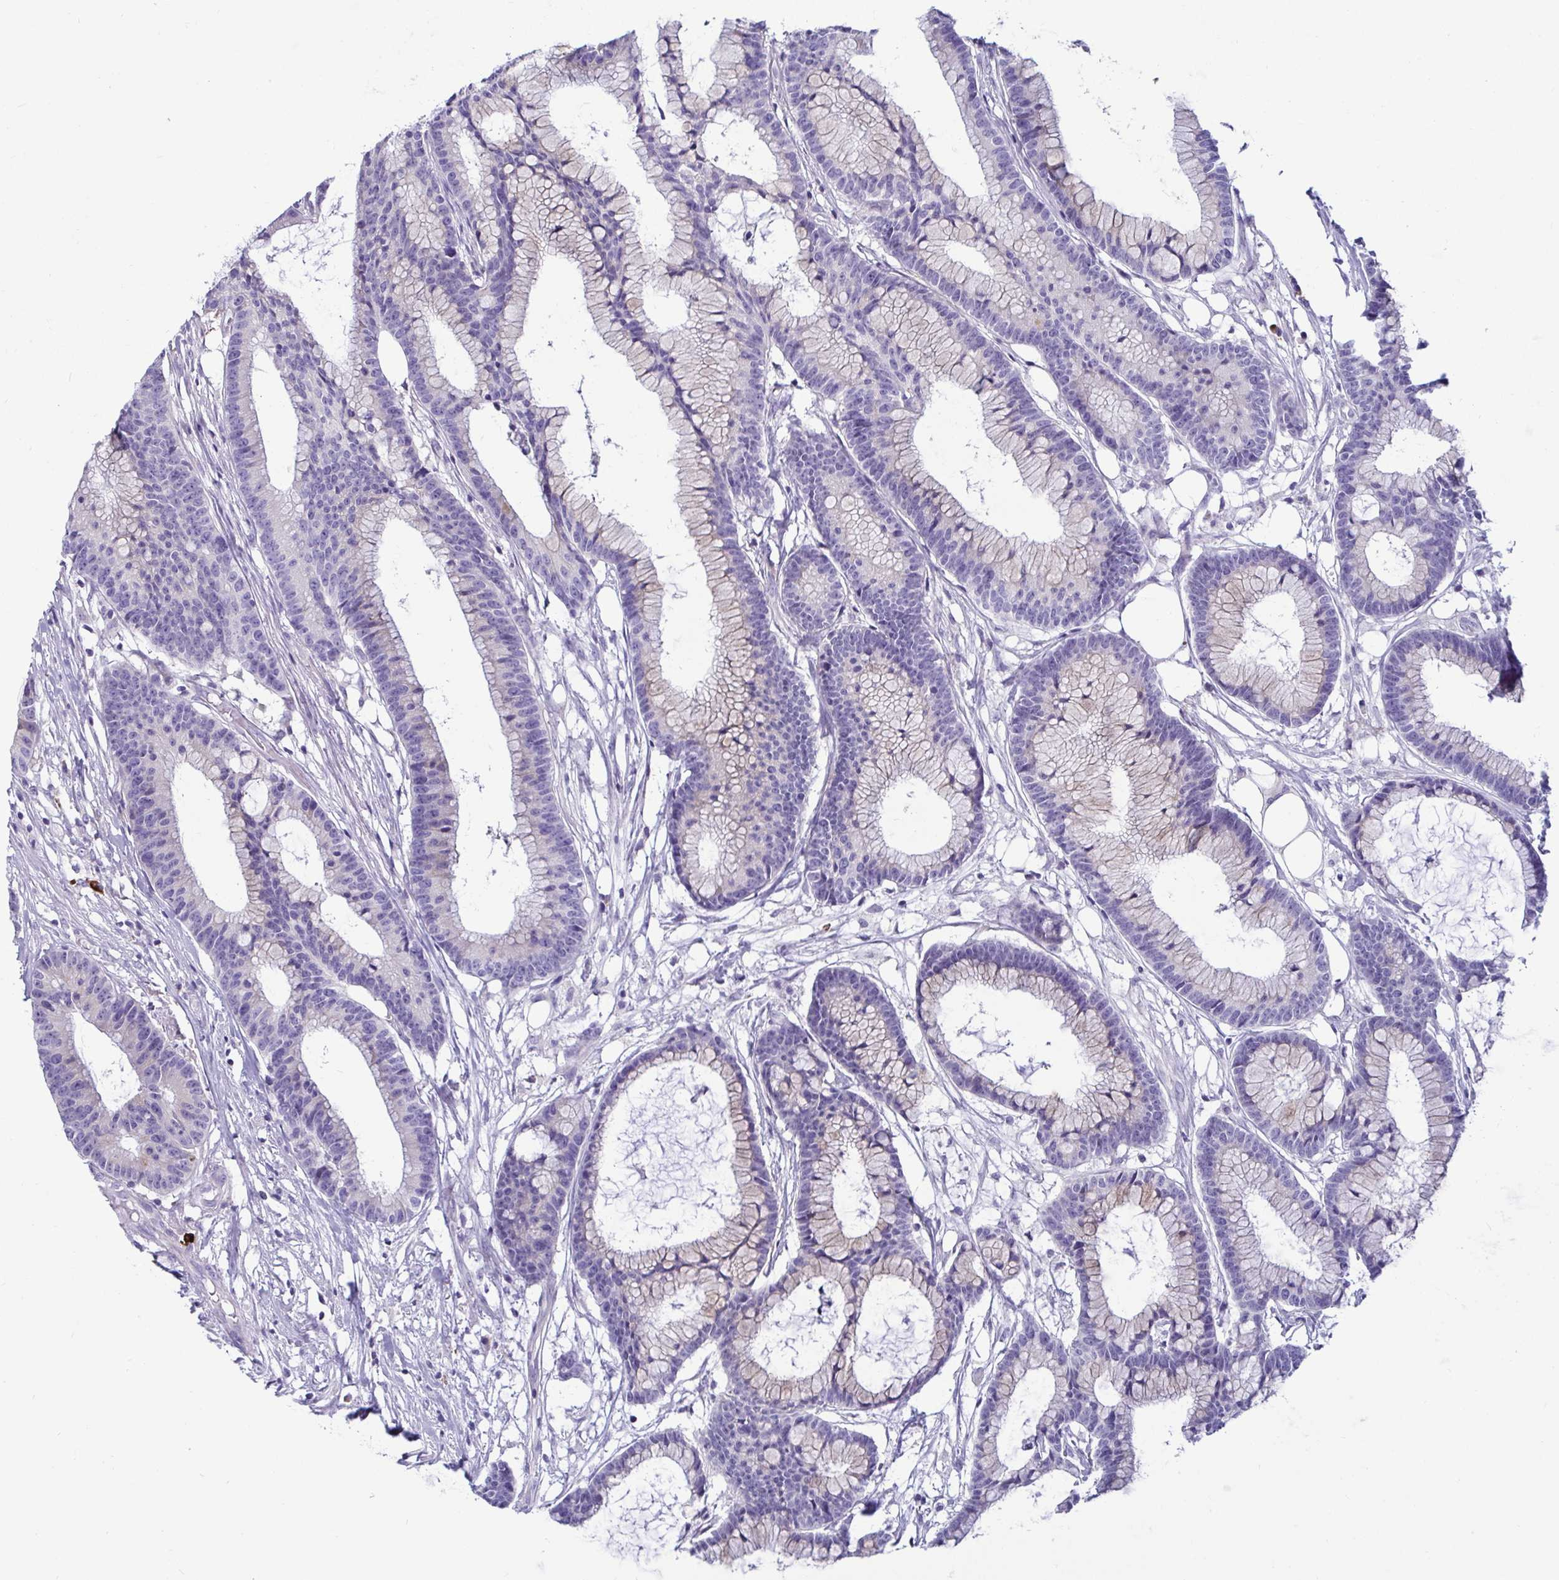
{"staining": {"intensity": "negative", "quantity": "none", "location": "none"}, "tissue": "colorectal cancer", "cell_type": "Tumor cells", "image_type": "cancer", "snomed": [{"axis": "morphology", "description": "Adenocarcinoma, NOS"}, {"axis": "topography", "description": "Colon"}], "caption": "There is no significant staining in tumor cells of adenocarcinoma (colorectal). (Stains: DAB IHC with hematoxylin counter stain, Microscopy: brightfield microscopy at high magnification).", "gene": "TFPI2", "patient": {"sex": "female", "age": 78}}